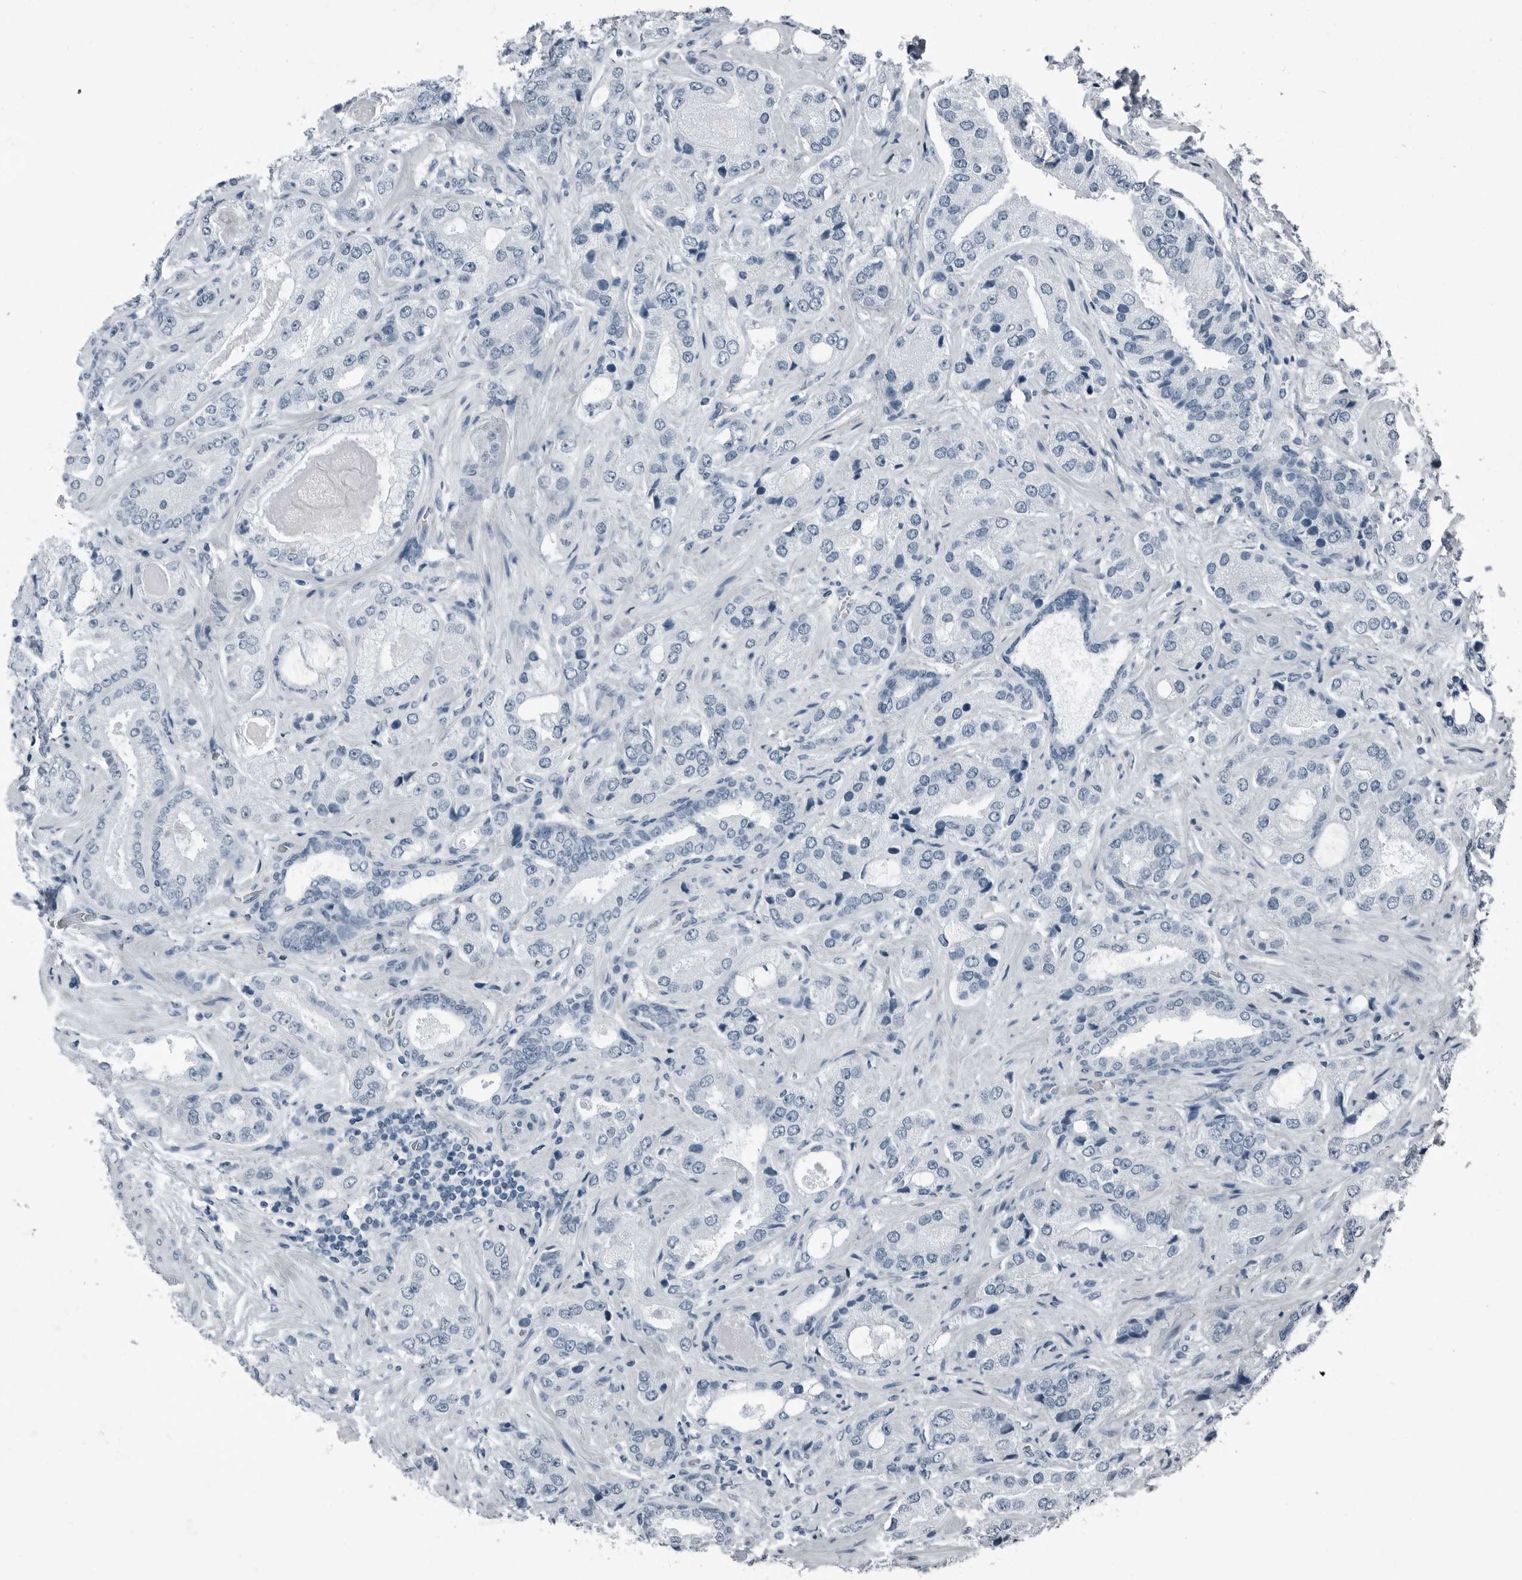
{"staining": {"intensity": "negative", "quantity": "none", "location": "none"}, "tissue": "prostate cancer", "cell_type": "Tumor cells", "image_type": "cancer", "snomed": [{"axis": "morphology", "description": "Normal tissue, NOS"}, {"axis": "morphology", "description": "Adenocarcinoma, High grade"}, {"axis": "topography", "description": "Prostate"}, {"axis": "topography", "description": "Peripheral nerve tissue"}], "caption": "Immunohistochemical staining of human high-grade adenocarcinoma (prostate) reveals no significant expression in tumor cells.", "gene": "PRSS1", "patient": {"sex": "male", "age": 59}}